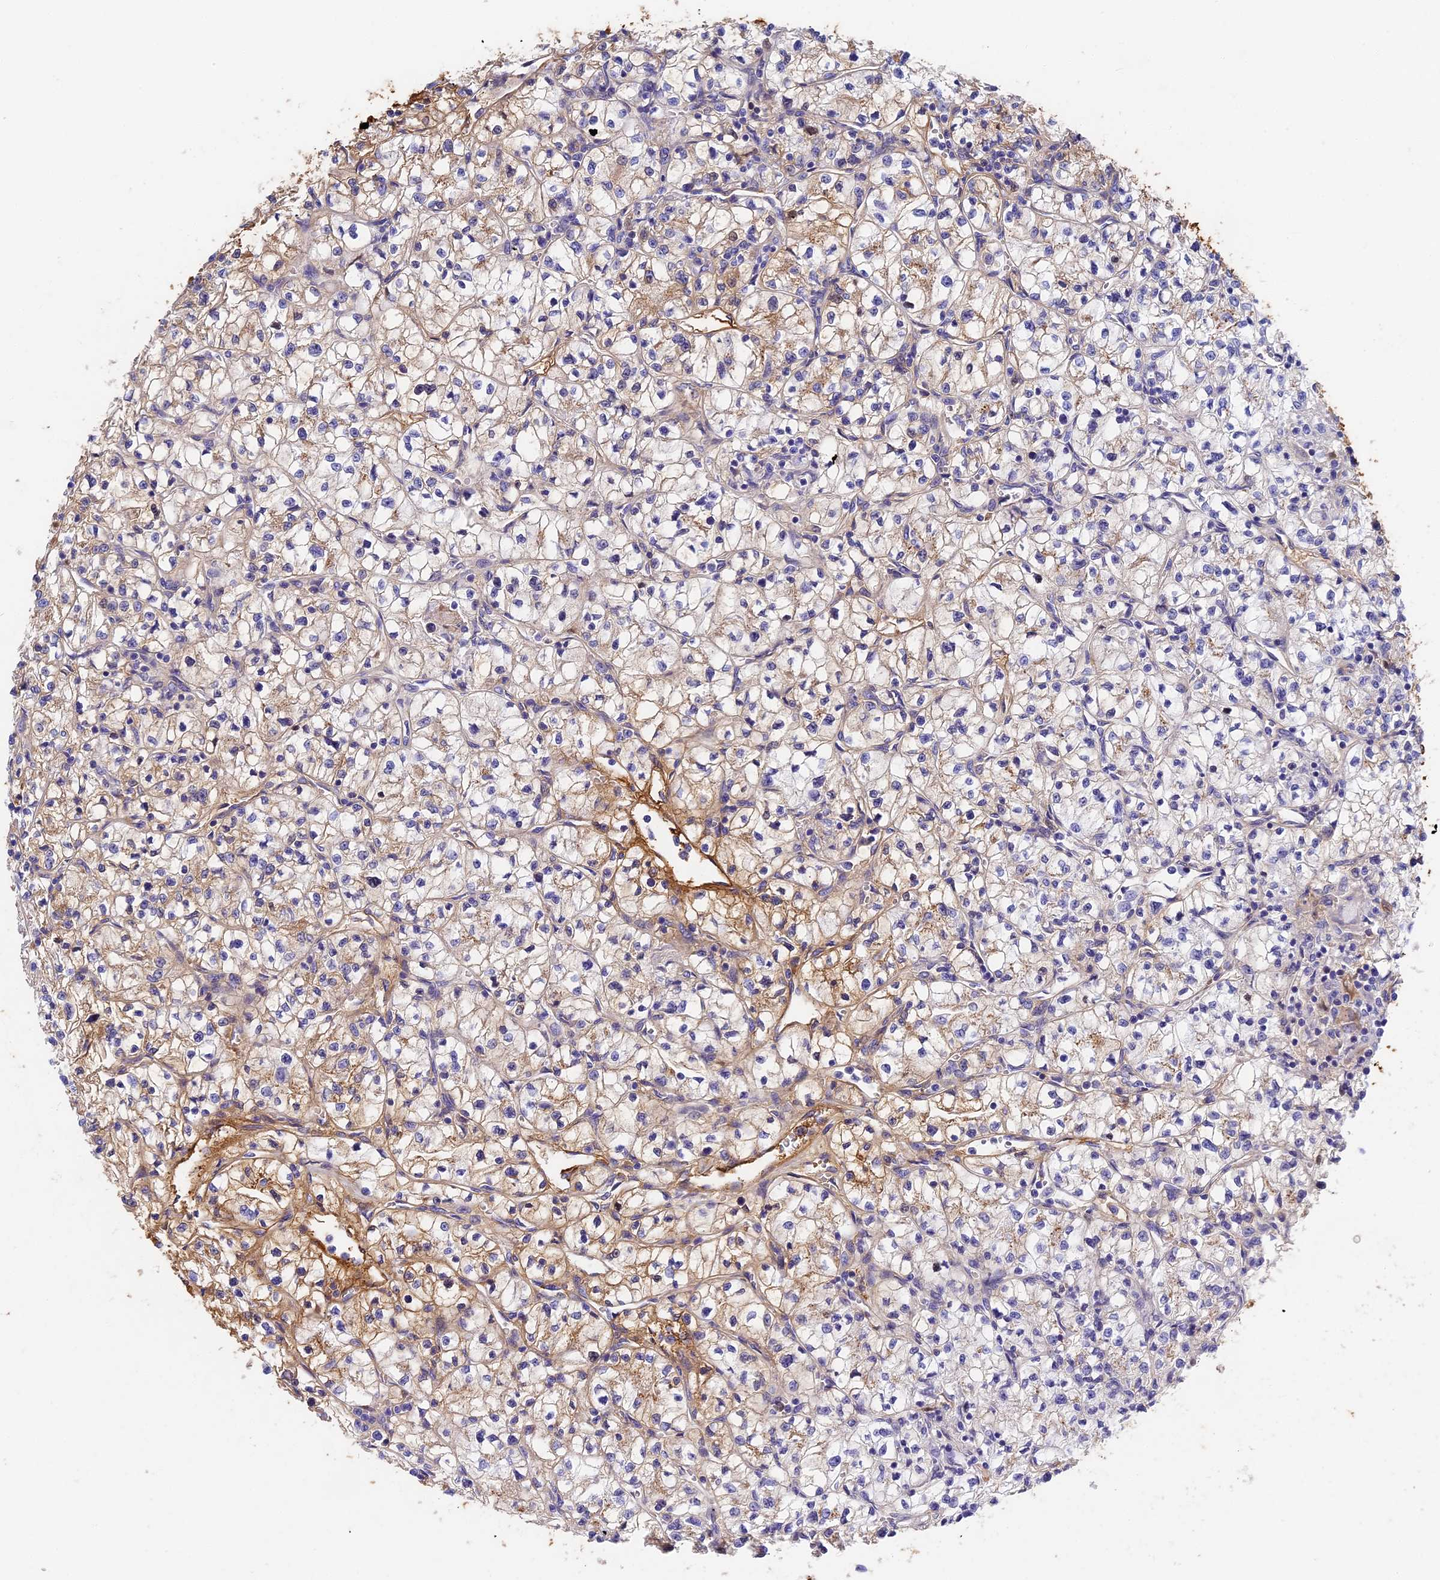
{"staining": {"intensity": "weak", "quantity": "<25%", "location": "cytoplasmic/membranous"}, "tissue": "renal cancer", "cell_type": "Tumor cells", "image_type": "cancer", "snomed": [{"axis": "morphology", "description": "Adenocarcinoma, NOS"}, {"axis": "topography", "description": "Kidney"}], "caption": "The immunohistochemistry micrograph has no significant positivity in tumor cells of renal cancer (adenocarcinoma) tissue.", "gene": "ITIH1", "patient": {"sex": "female", "age": 64}}